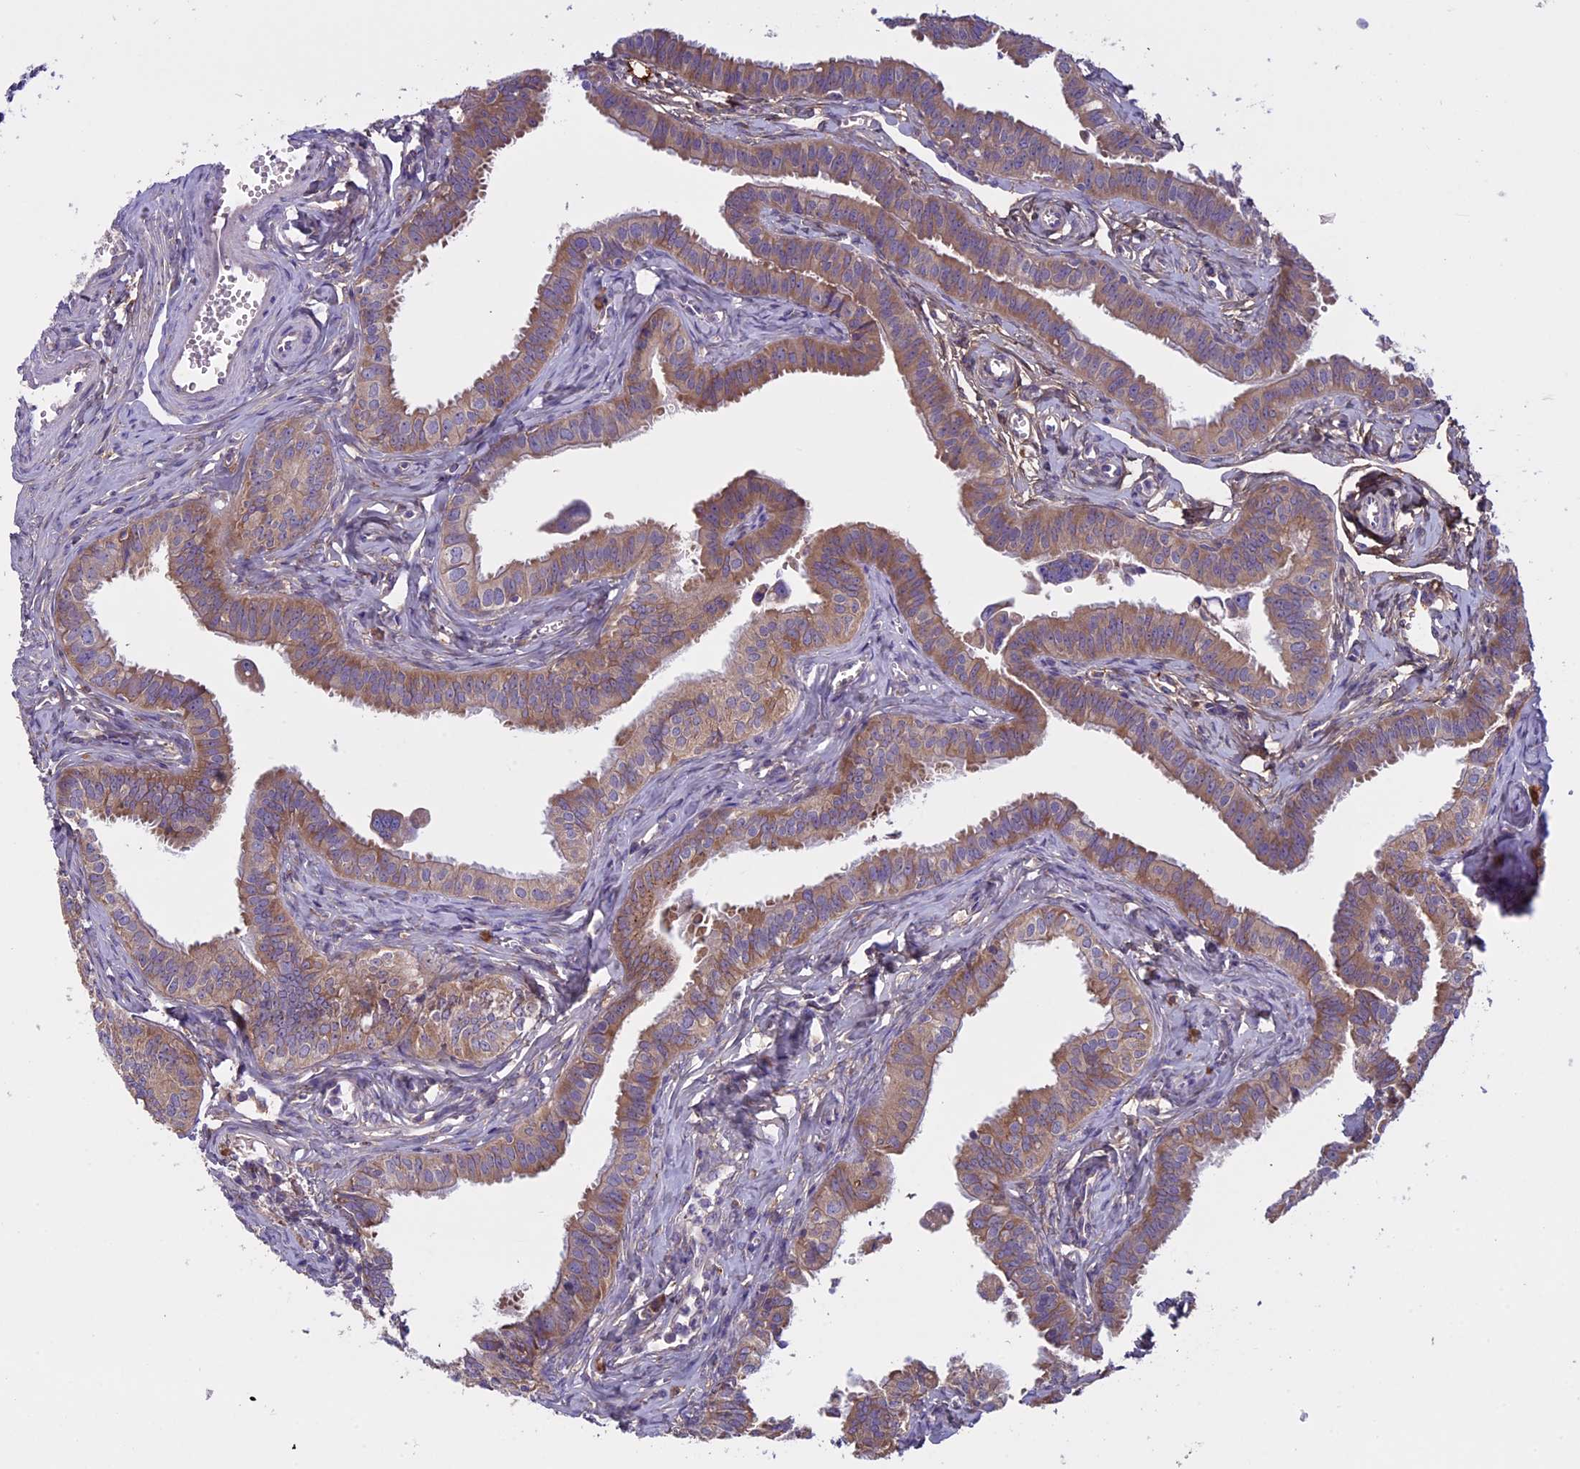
{"staining": {"intensity": "moderate", "quantity": ">75%", "location": "cytoplasmic/membranous"}, "tissue": "fallopian tube", "cell_type": "Glandular cells", "image_type": "normal", "snomed": [{"axis": "morphology", "description": "Normal tissue, NOS"}, {"axis": "morphology", "description": "Carcinoma, NOS"}, {"axis": "topography", "description": "Fallopian tube"}, {"axis": "topography", "description": "Ovary"}], "caption": "Human fallopian tube stained for a protein (brown) displays moderate cytoplasmic/membranous positive positivity in about >75% of glandular cells.", "gene": "DCTN5", "patient": {"sex": "female", "age": 59}}